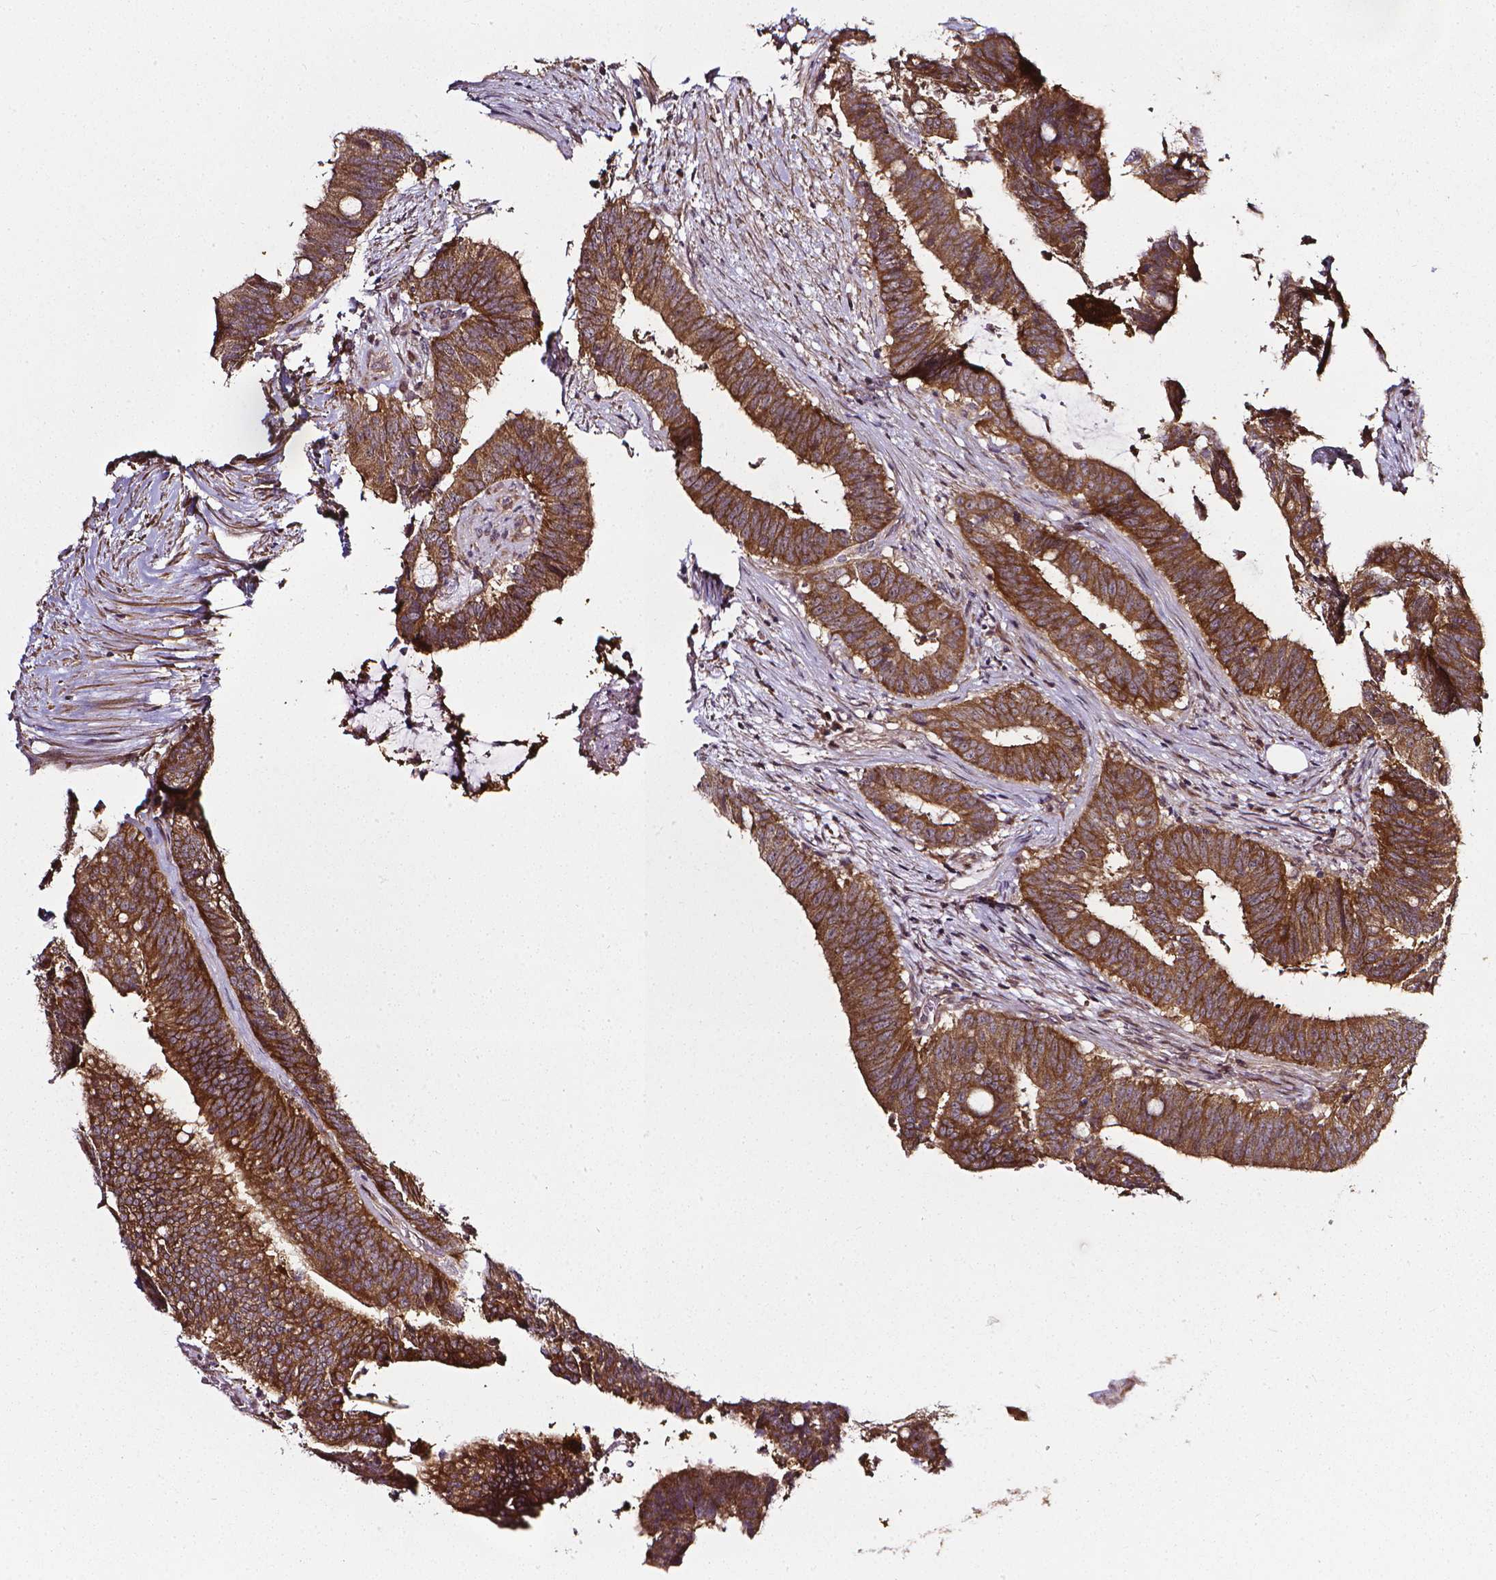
{"staining": {"intensity": "strong", "quantity": ">75%", "location": "cytoplasmic/membranous"}, "tissue": "colorectal cancer", "cell_type": "Tumor cells", "image_type": "cancer", "snomed": [{"axis": "morphology", "description": "Adenocarcinoma, NOS"}, {"axis": "topography", "description": "Colon"}], "caption": "Immunohistochemical staining of human colorectal adenocarcinoma demonstrates high levels of strong cytoplasmic/membranous protein positivity in approximately >75% of tumor cells. The protein is shown in brown color, while the nuclei are stained blue.", "gene": "PRAG1", "patient": {"sex": "female", "age": 43}}